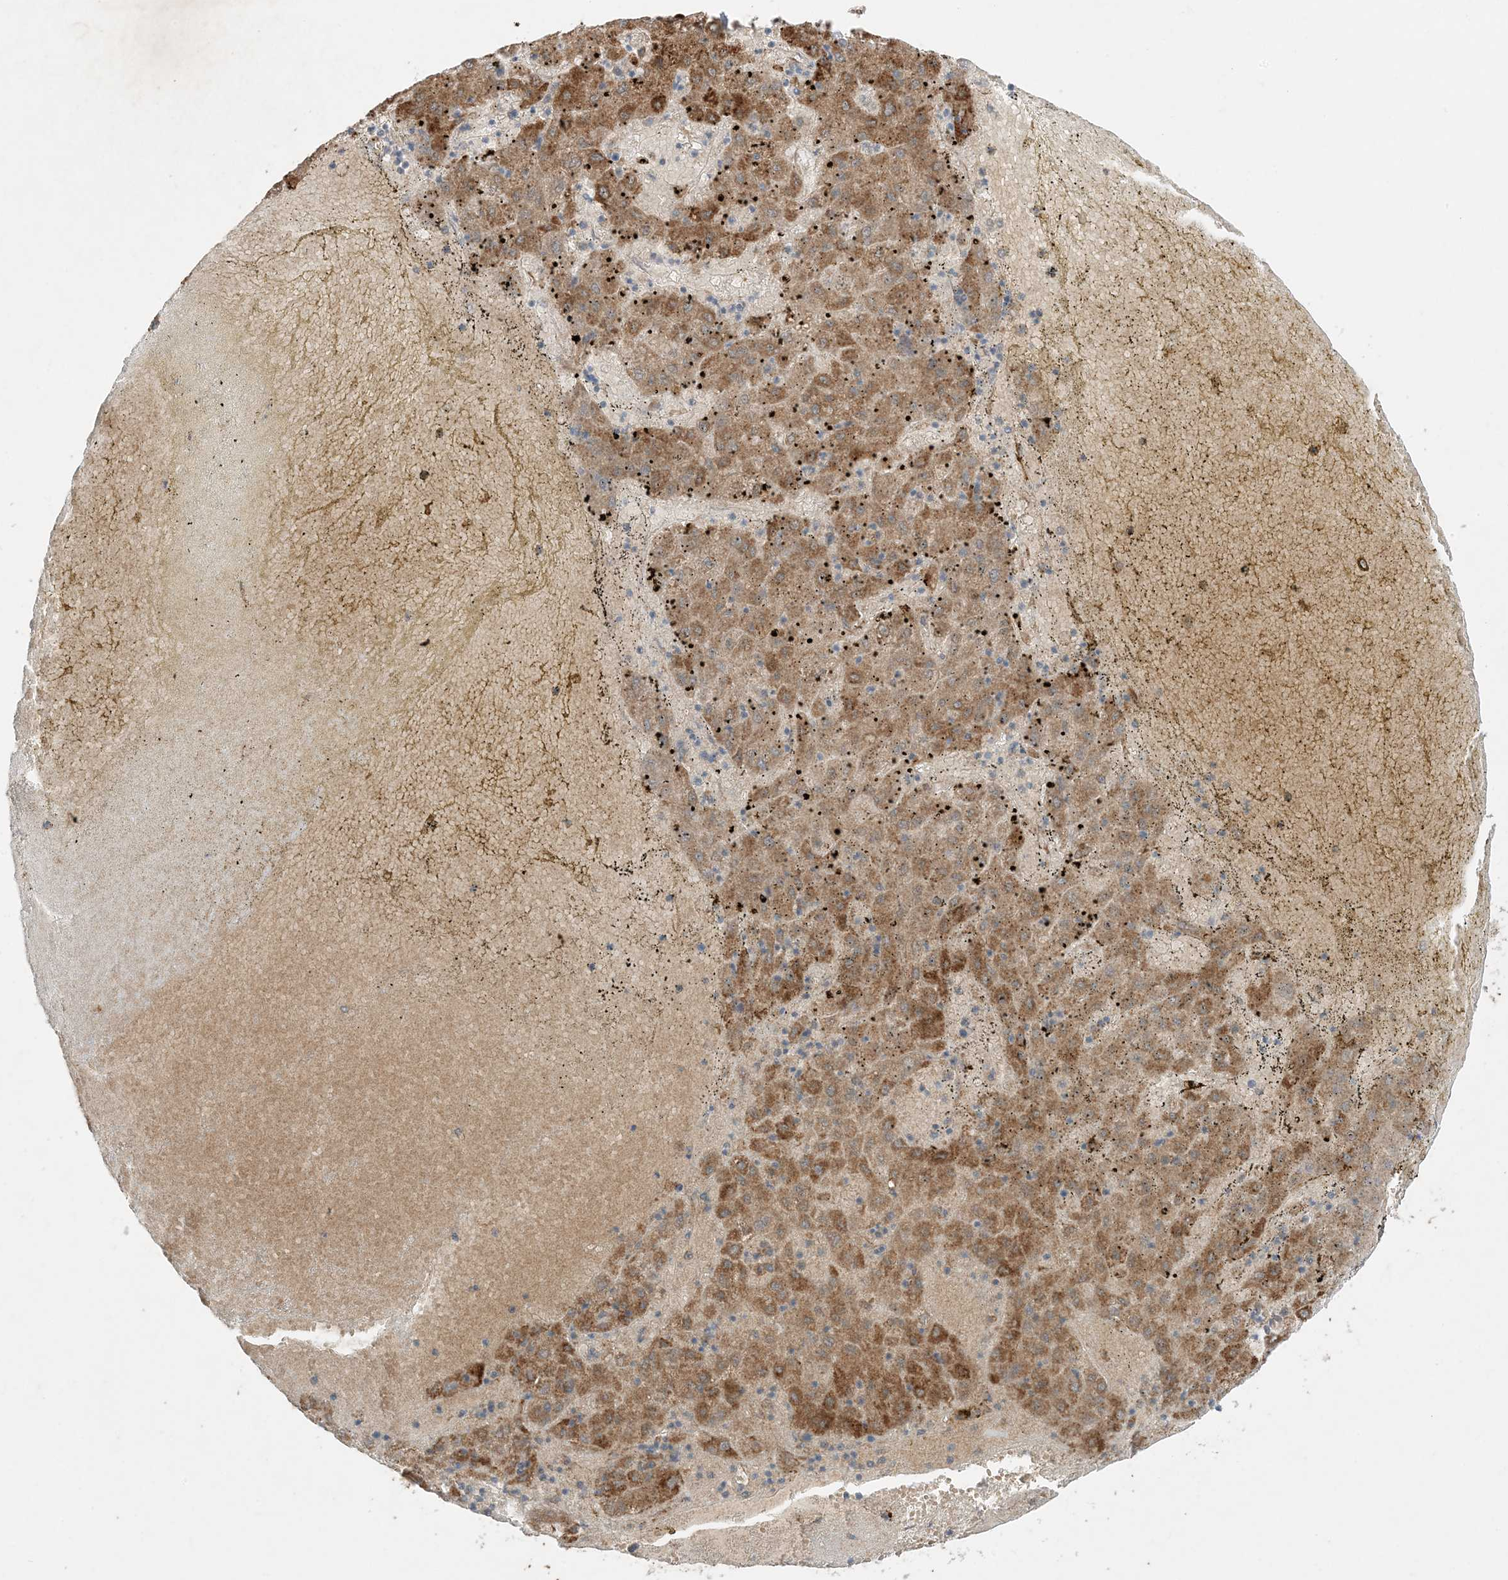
{"staining": {"intensity": "moderate", "quantity": ">75%", "location": "cytoplasmic/membranous"}, "tissue": "liver cancer", "cell_type": "Tumor cells", "image_type": "cancer", "snomed": [{"axis": "morphology", "description": "Carcinoma, Hepatocellular, NOS"}, {"axis": "topography", "description": "Liver"}], "caption": "This is a micrograph of immunohistochemistry staining of liver hepatocellular carcinoma, which shows moderate positivity in the cytoplasmic/membranous of tumor cells.", "gene": "ODC1", "patient": {"sex": "male", "age": 72}}